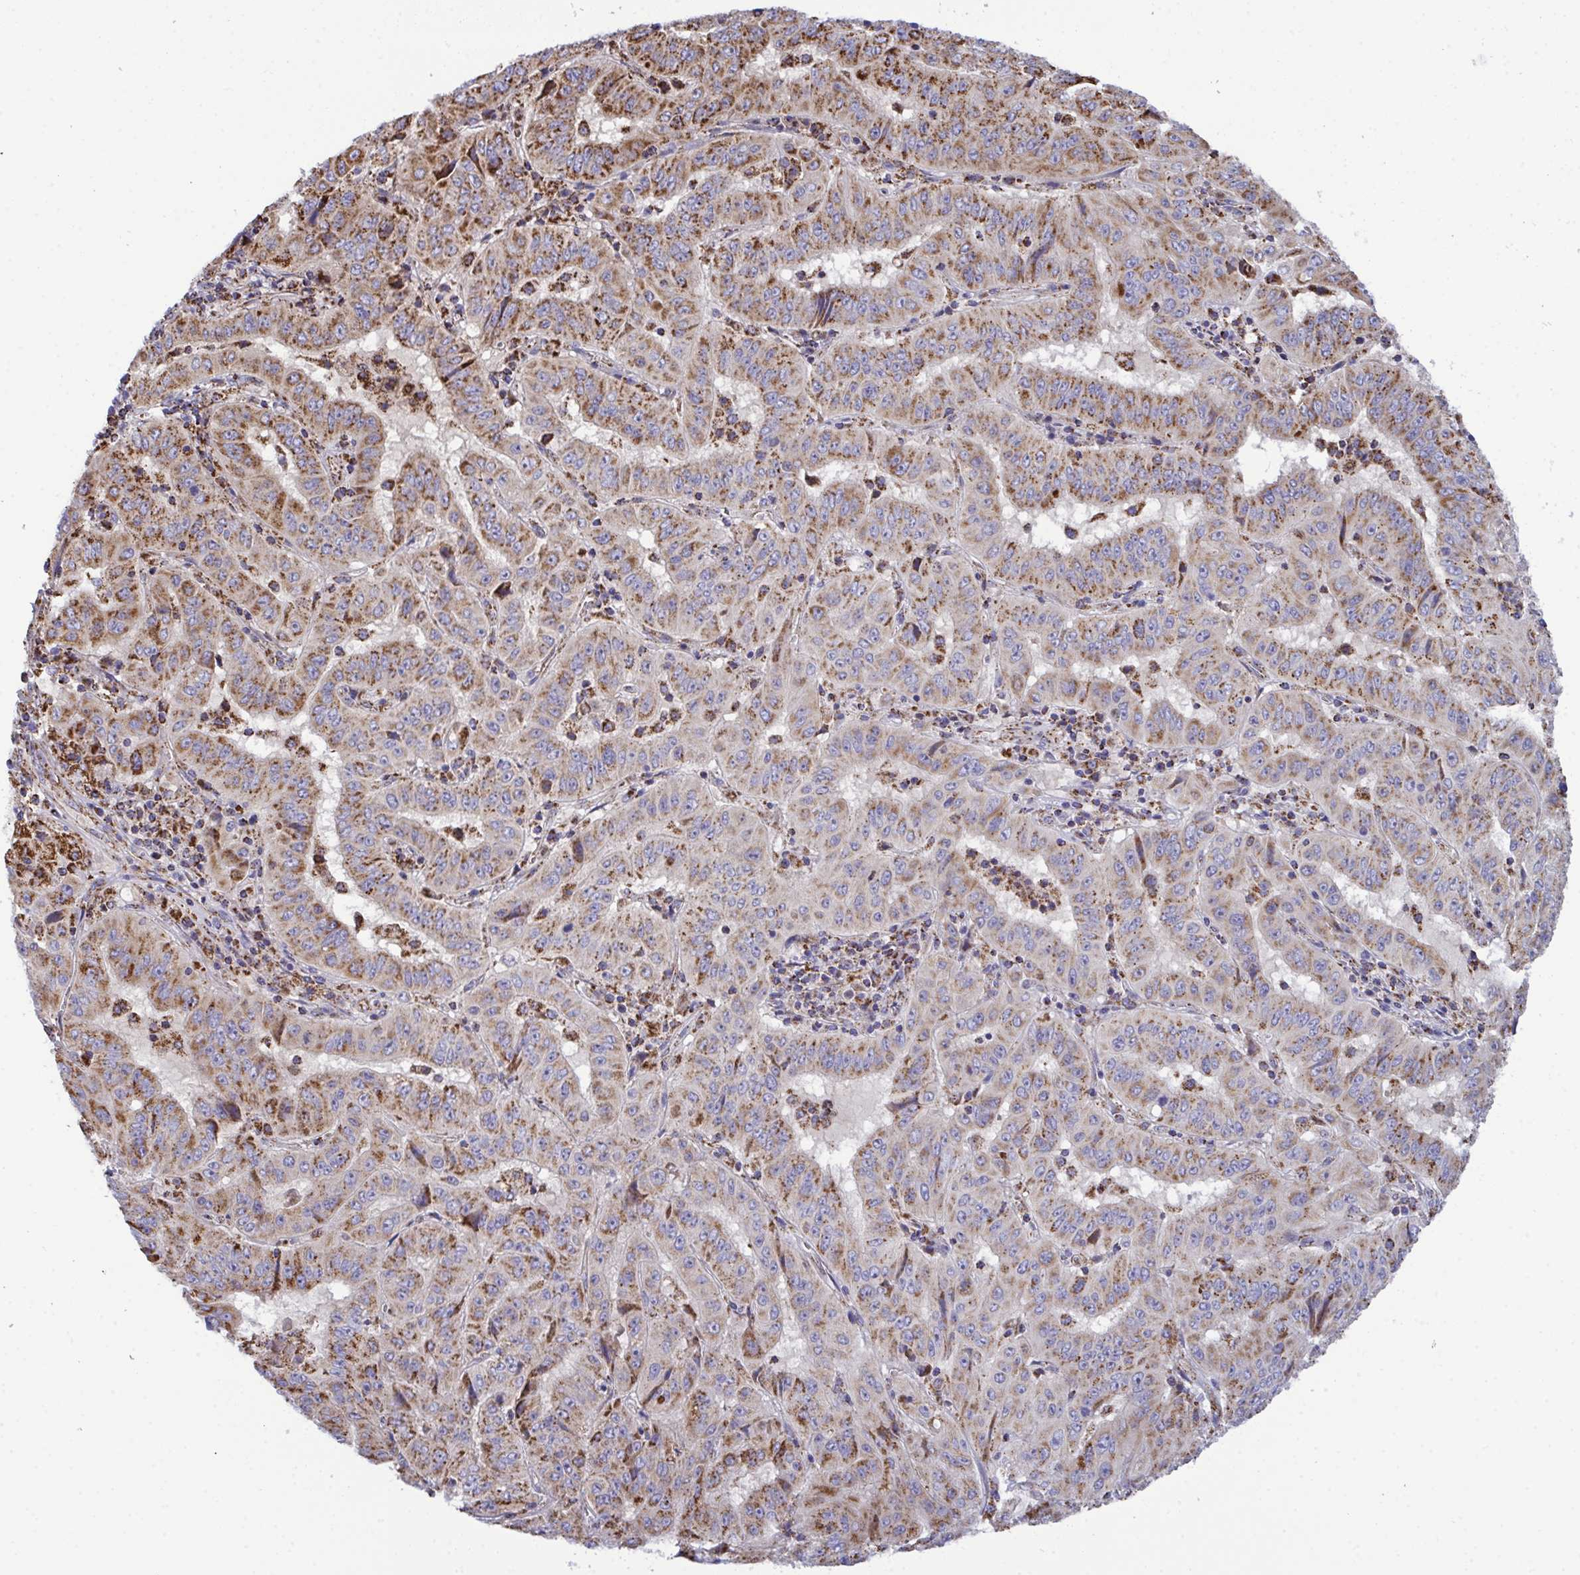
{"staining": {"intensity": "moderate", "quantity": ">75%", "location": "cytoplasmic/membranous"}, "tissue": "pancreatic cancer", "cell_type": "Tumor cells", "image_type": "cancer", "snomed": [{"axis": "morphology", "description": "Adenocarcinoma, NOS"}, {"axis": "topography", "description": "Pancreas"}], "caption": "Protein expression analysis of pancreatic cancer (adenocarcinoma) reveals moderate cytoplasmic/membranous expression in approximately >75% of tumor cells.", "gene": "CSDE1", "patient": {"sex": "male", "age": 63}}